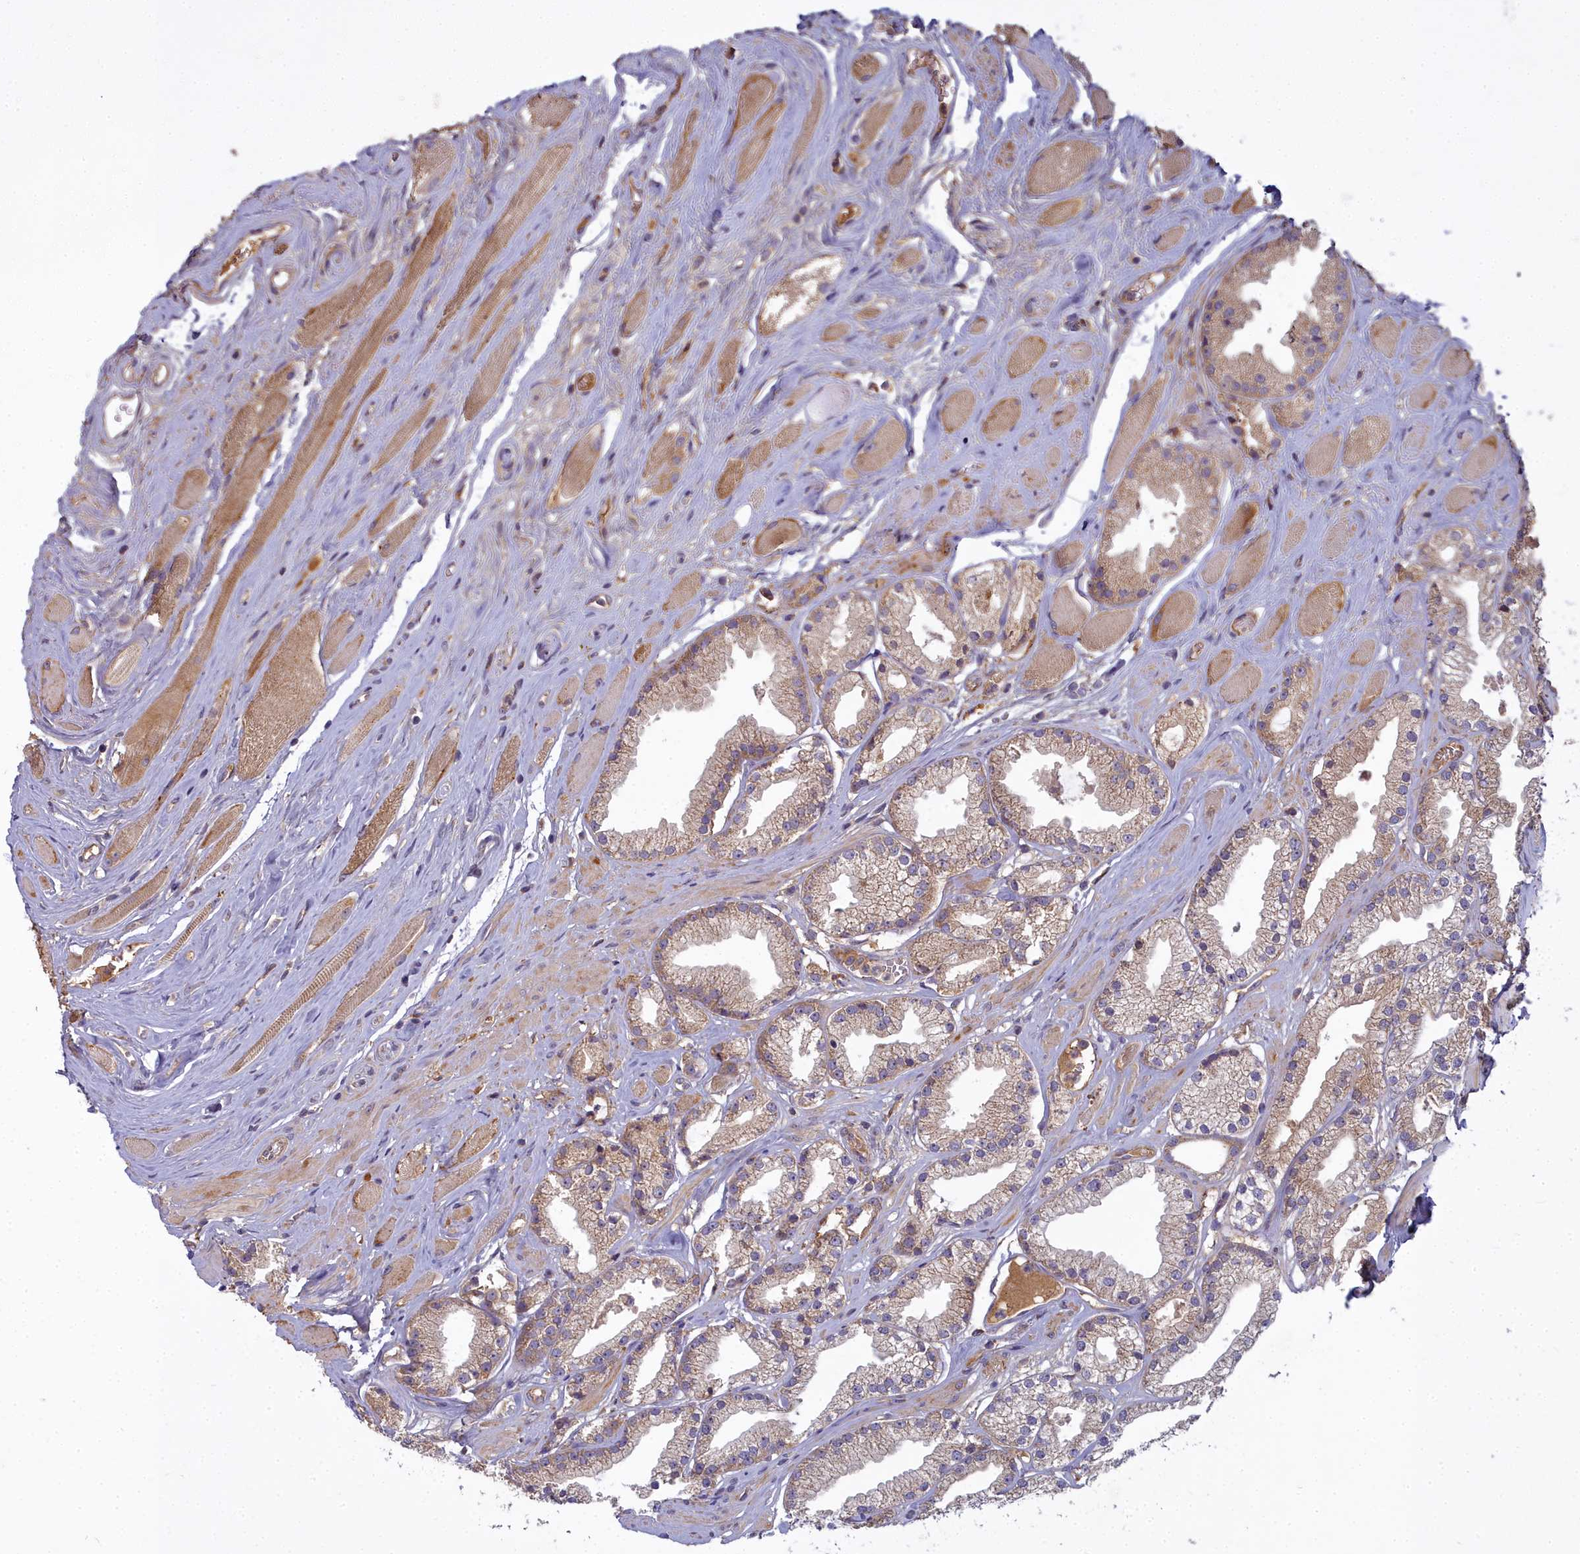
{"staining": {"intensity": "moderate", "quantity": ">75%", "location": "cytoplasmic/membranous"}, "tissue": "prostate cancer", "cell_type": "Tumor cells", "image_type": "cancer", "snomed": [{"axis": "morphology", "description": "Adenocarcinoma, High grade"}, {"axis": "topography", "description": "Prostate"}], "caption": "High-grade adenocarcinoma (prostate) tissue demonstrates moderate cytoplasmic/membranous staining in about >75% of tumor cells, visualized by immunohistochemistry.", "gene": "CCDC167", "patient": {"sex": "male", "age": 67}}